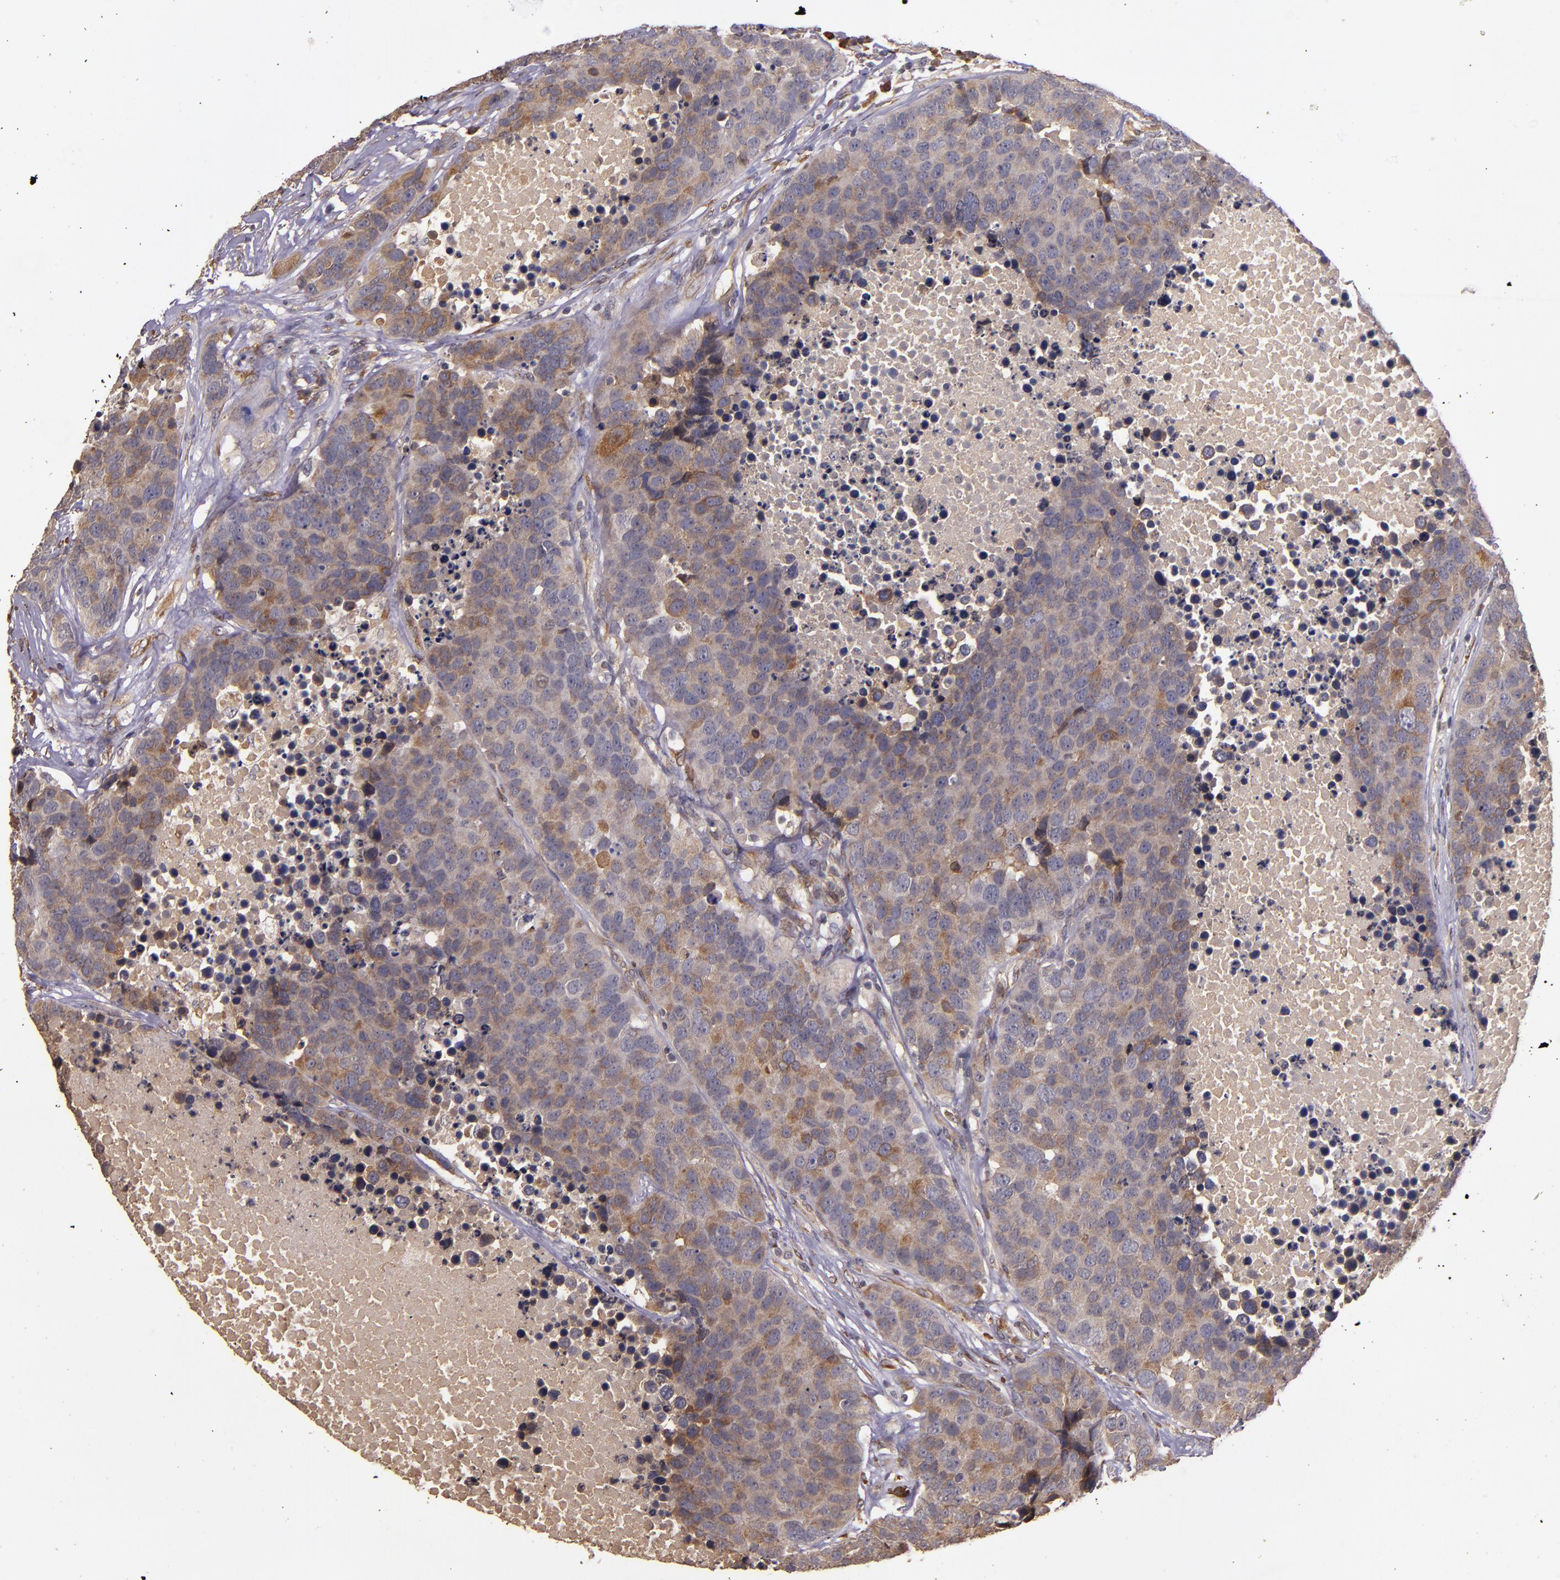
{"staining": {"intensity": "moderate", "quantity": "<25%", "location": "cytoplasmic/membranous"}, "tissue": "carcinoid", "cell_type": "Tumor cells", "image_type": "cancer", "snomed": [{"axis": "morphology", "description": "Carcinoid, malignant, NOS"}, {"axis": "topography", "description": "Lung"}], "caption": "DAB immunohistochemical staining of human malignant carcinoid demonstrates moderate cytoplasmic/membranous protein positivity in about <25% of tumor cells. (Stains: DAB in brown, nuclei in blue, Microscopy: brightfield microscopy at high magnification).", "gene": "PRAF2", "patient": {"sex": "male", "age": 60}}